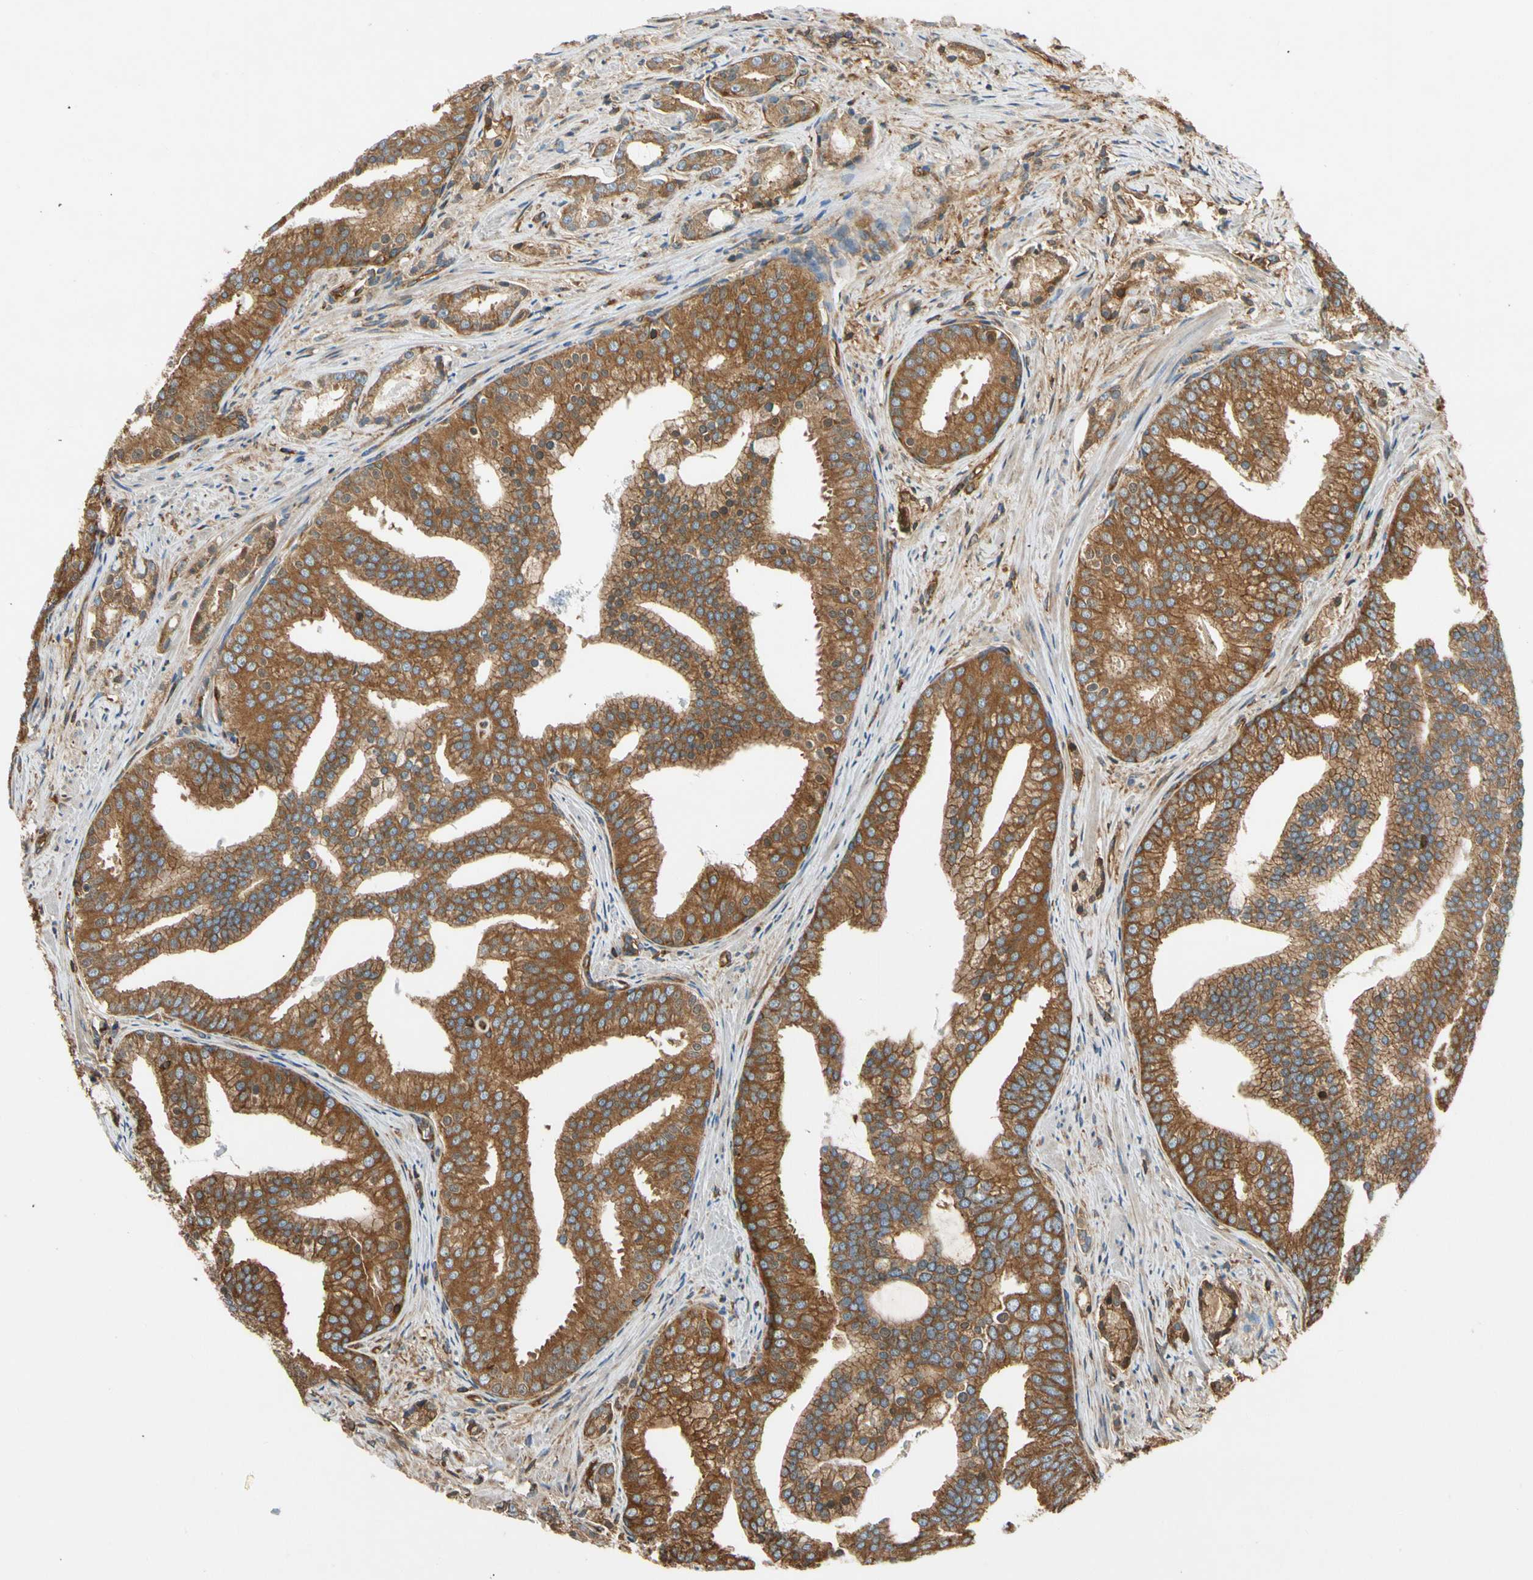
{"staining": {"intensity": "strong", "quantity": ">75%", "location": "cytoplasmic/membranous"}, "tissue": "prostate cancer", "cell_type": "Tumor cells", "image_type": "cancer", "snomed": [{"axis": "morphology", "description": "Adenocarcinoma, Low grade"}, {"axis": "topography", "description": "Prostate"}], "caption": "Prostate adenocarcinoma (low-grade) stained with a brown dye reveals strong cytoplasmic/membranous positive positivity in about >75% of tumor cells.", "gene": "TCP11L1", "patient": {"sex": "male", "age": 58}}